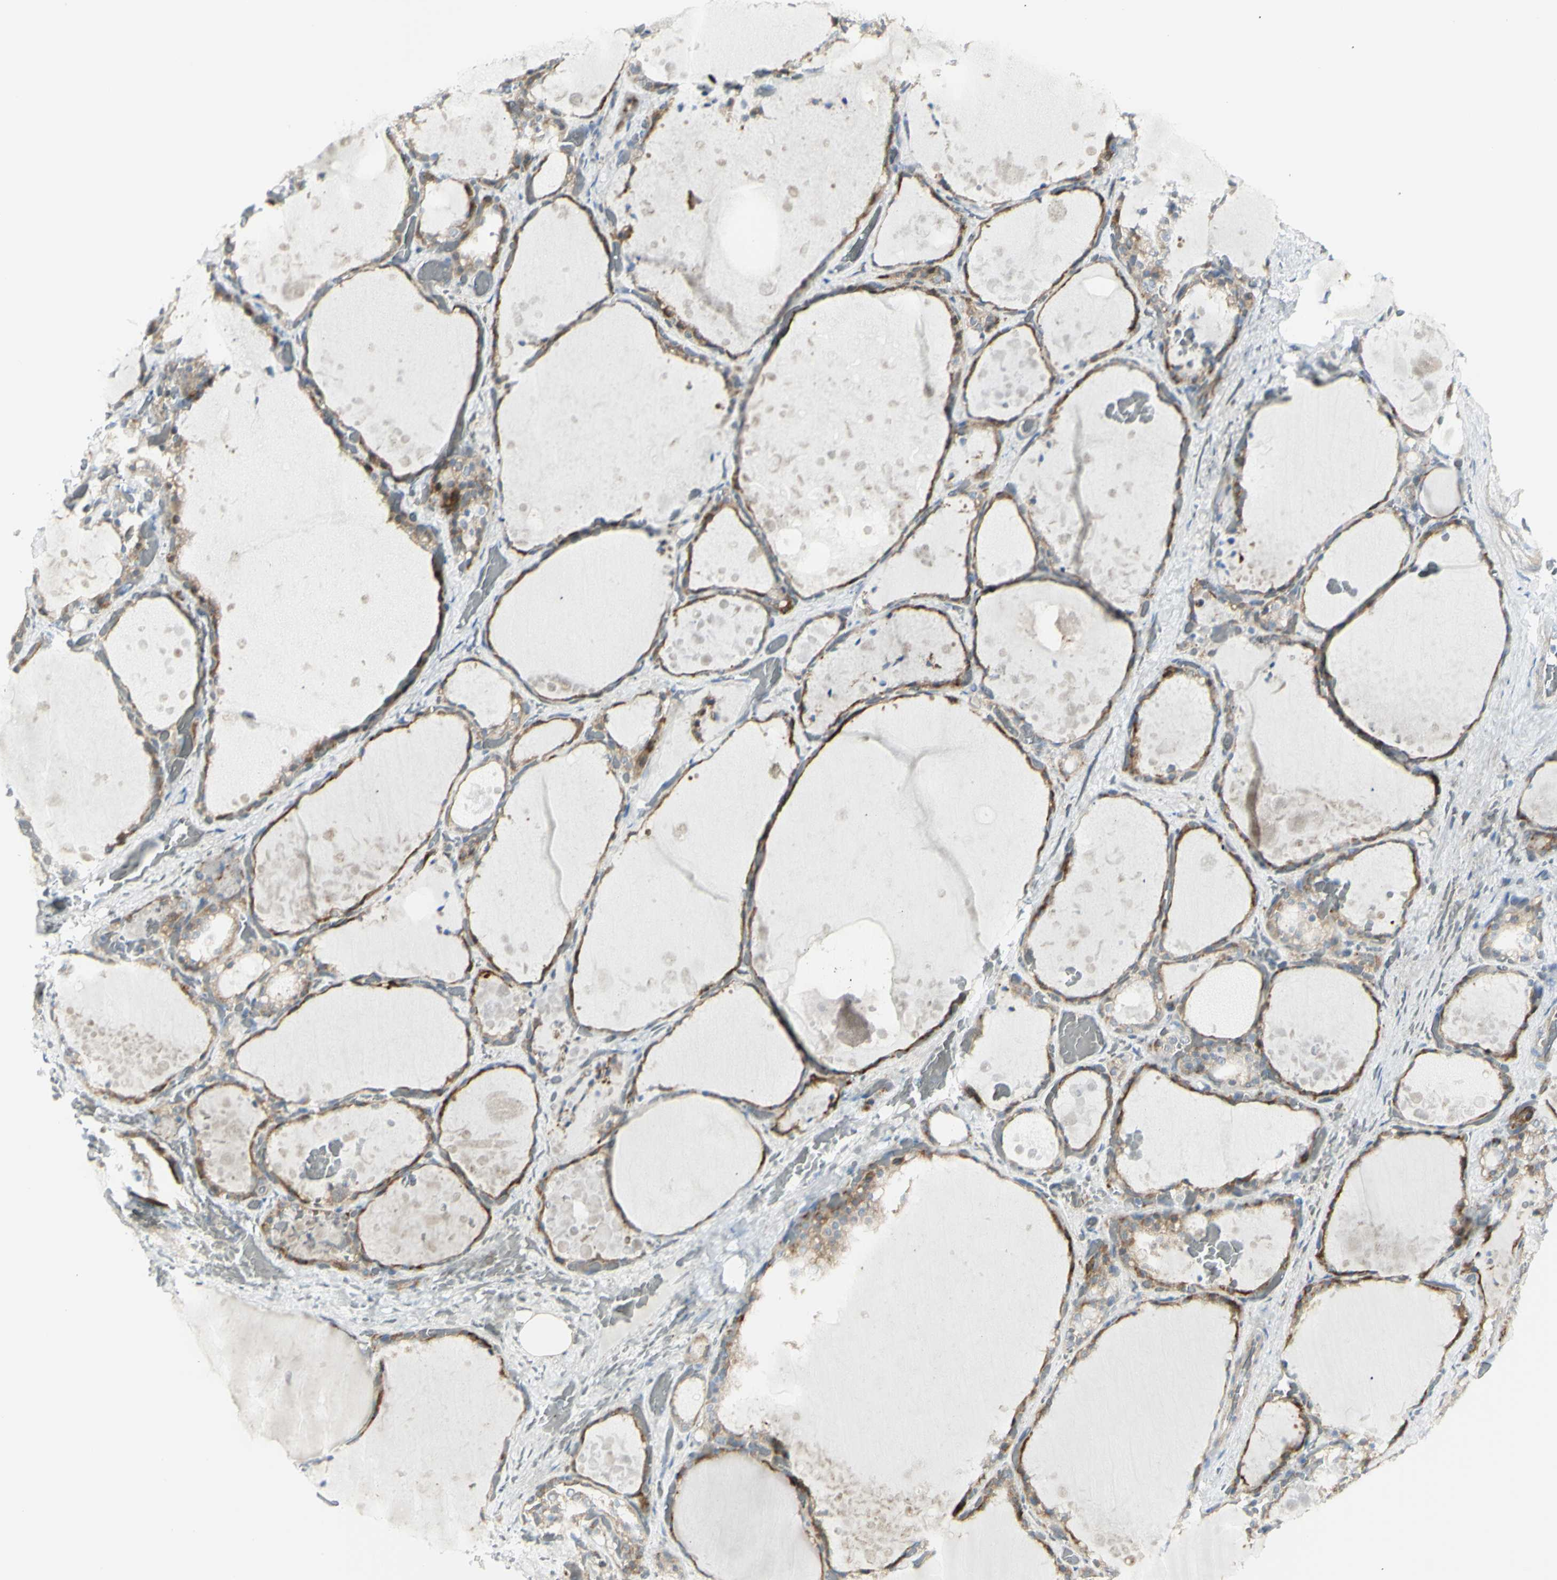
{"staining": {"intensity": "weak", "quantity": ">75%", "location": "cytoplasmic/membranous"}, "tissue": "thyroid gland", "cell_type": "Glandular cells", "image_type": "normal", "snomed": [{"axis": "morphology", "description": "Normal tissue, NOS"}, {"axis": "topography", "description": "Thyroid gland"}], "caption": "Thyroid gland stained for a protein (brown) reveals weak cytoplasmic/membranous positive expression in approximately >75% of glandular cells.", "gene": "NDST4", "patient": {"sex": "male", "age": 61}}